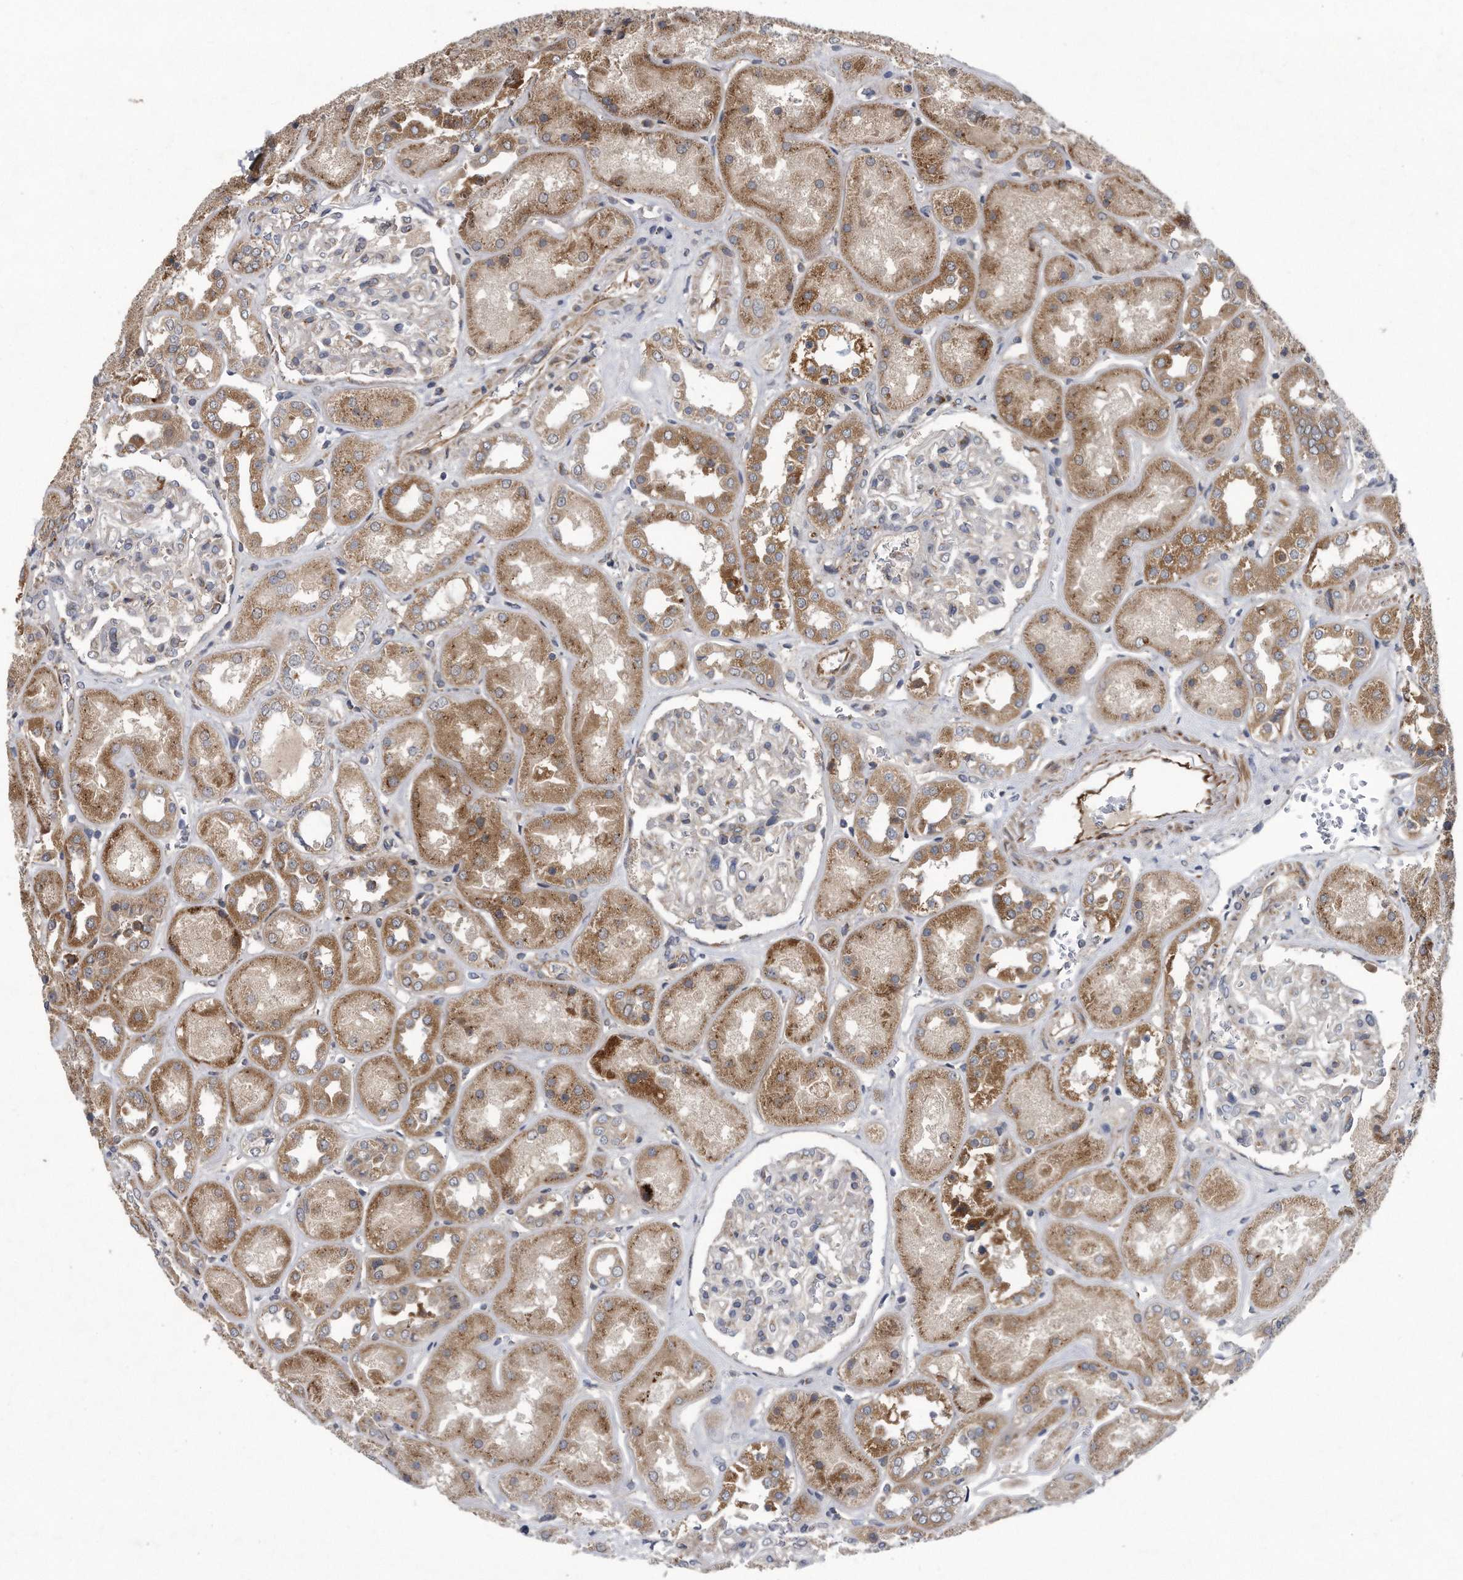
{"staining": {"intensity": "weak", "quantity": "<25%", "location": "cytoplasmic/membranous"}, "tissue": "kidney", "cell_type": "Cells in glomeruli", "image_type": "normal", "snomed": [{"axis": "morphology", "description": "Normal tissue, NOS"}, {"axis": "topography", "description": "Kidney"}], "caption": "A photomicrograph of kidney stained for a protein shows no brown staining in cells in glomeruli.", "gene": "LYRM4", "patient": {"sex": "male", "age": 70}}